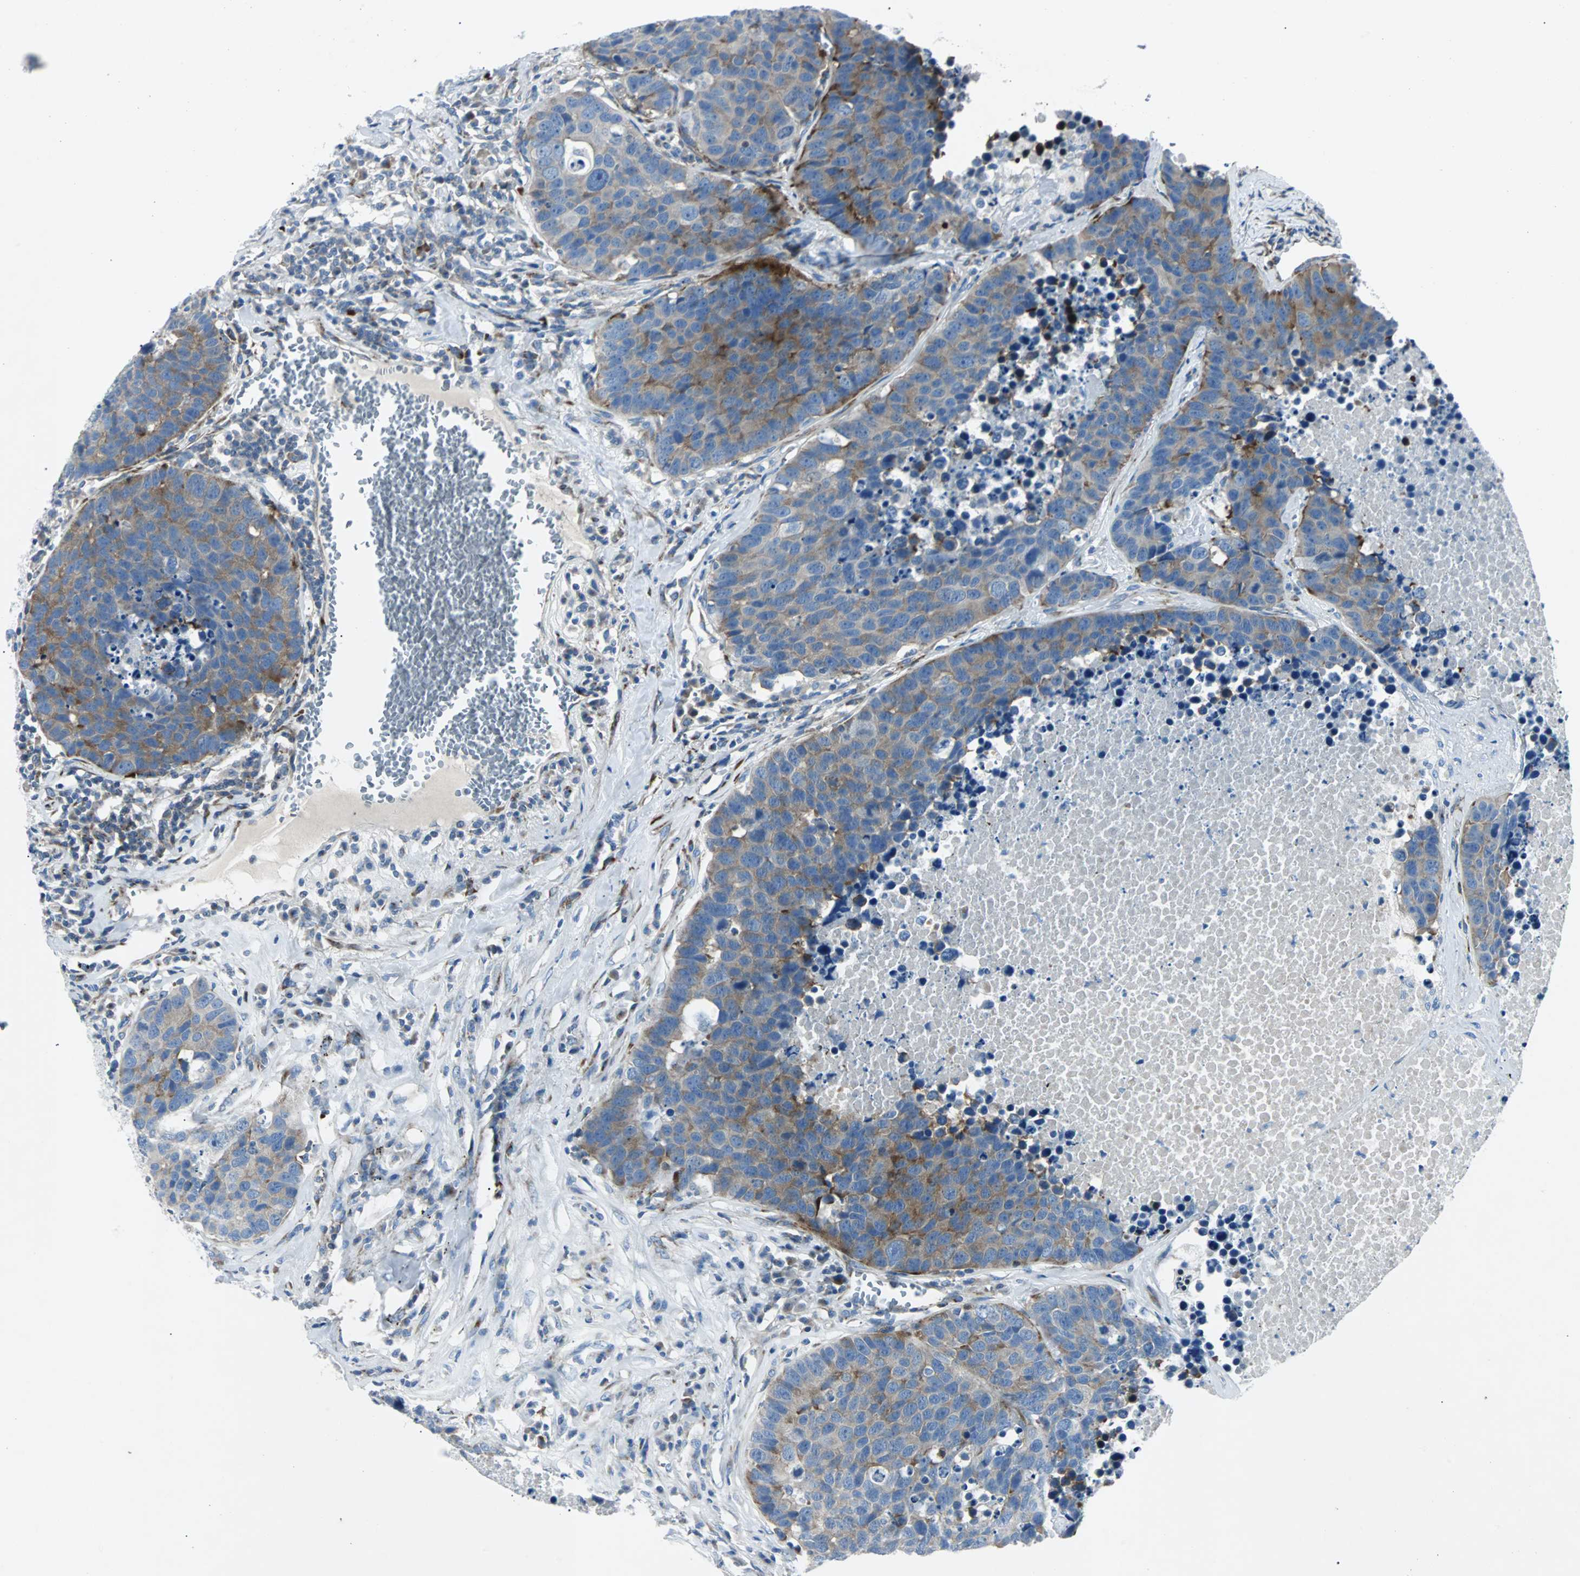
{"staining": {"intensity": "moderate", "quantity": ">75%", "location": "cytoplasmic/membranous"}, "tissue": "carcinoid", "cell_type": "Tumor cells", "image_type": "cancer", "snomed": [{"axis": "morphology", "description": "Carcinoid, malignant, NOS"}, {"axis": "topography", "description": "Lung"}], "caption": "Malignant carcinoid stained with immunohistochemistry (IHC) exhibits moderate cytoplasmic/membranous positivity in about >75% of tumor cells. (DAB (3,3'-diaminobenzidine) IHC with brightfield microscopy, high magnification).", "gene": "BBC3", "patient": {"sex": "male", "age": 60}}